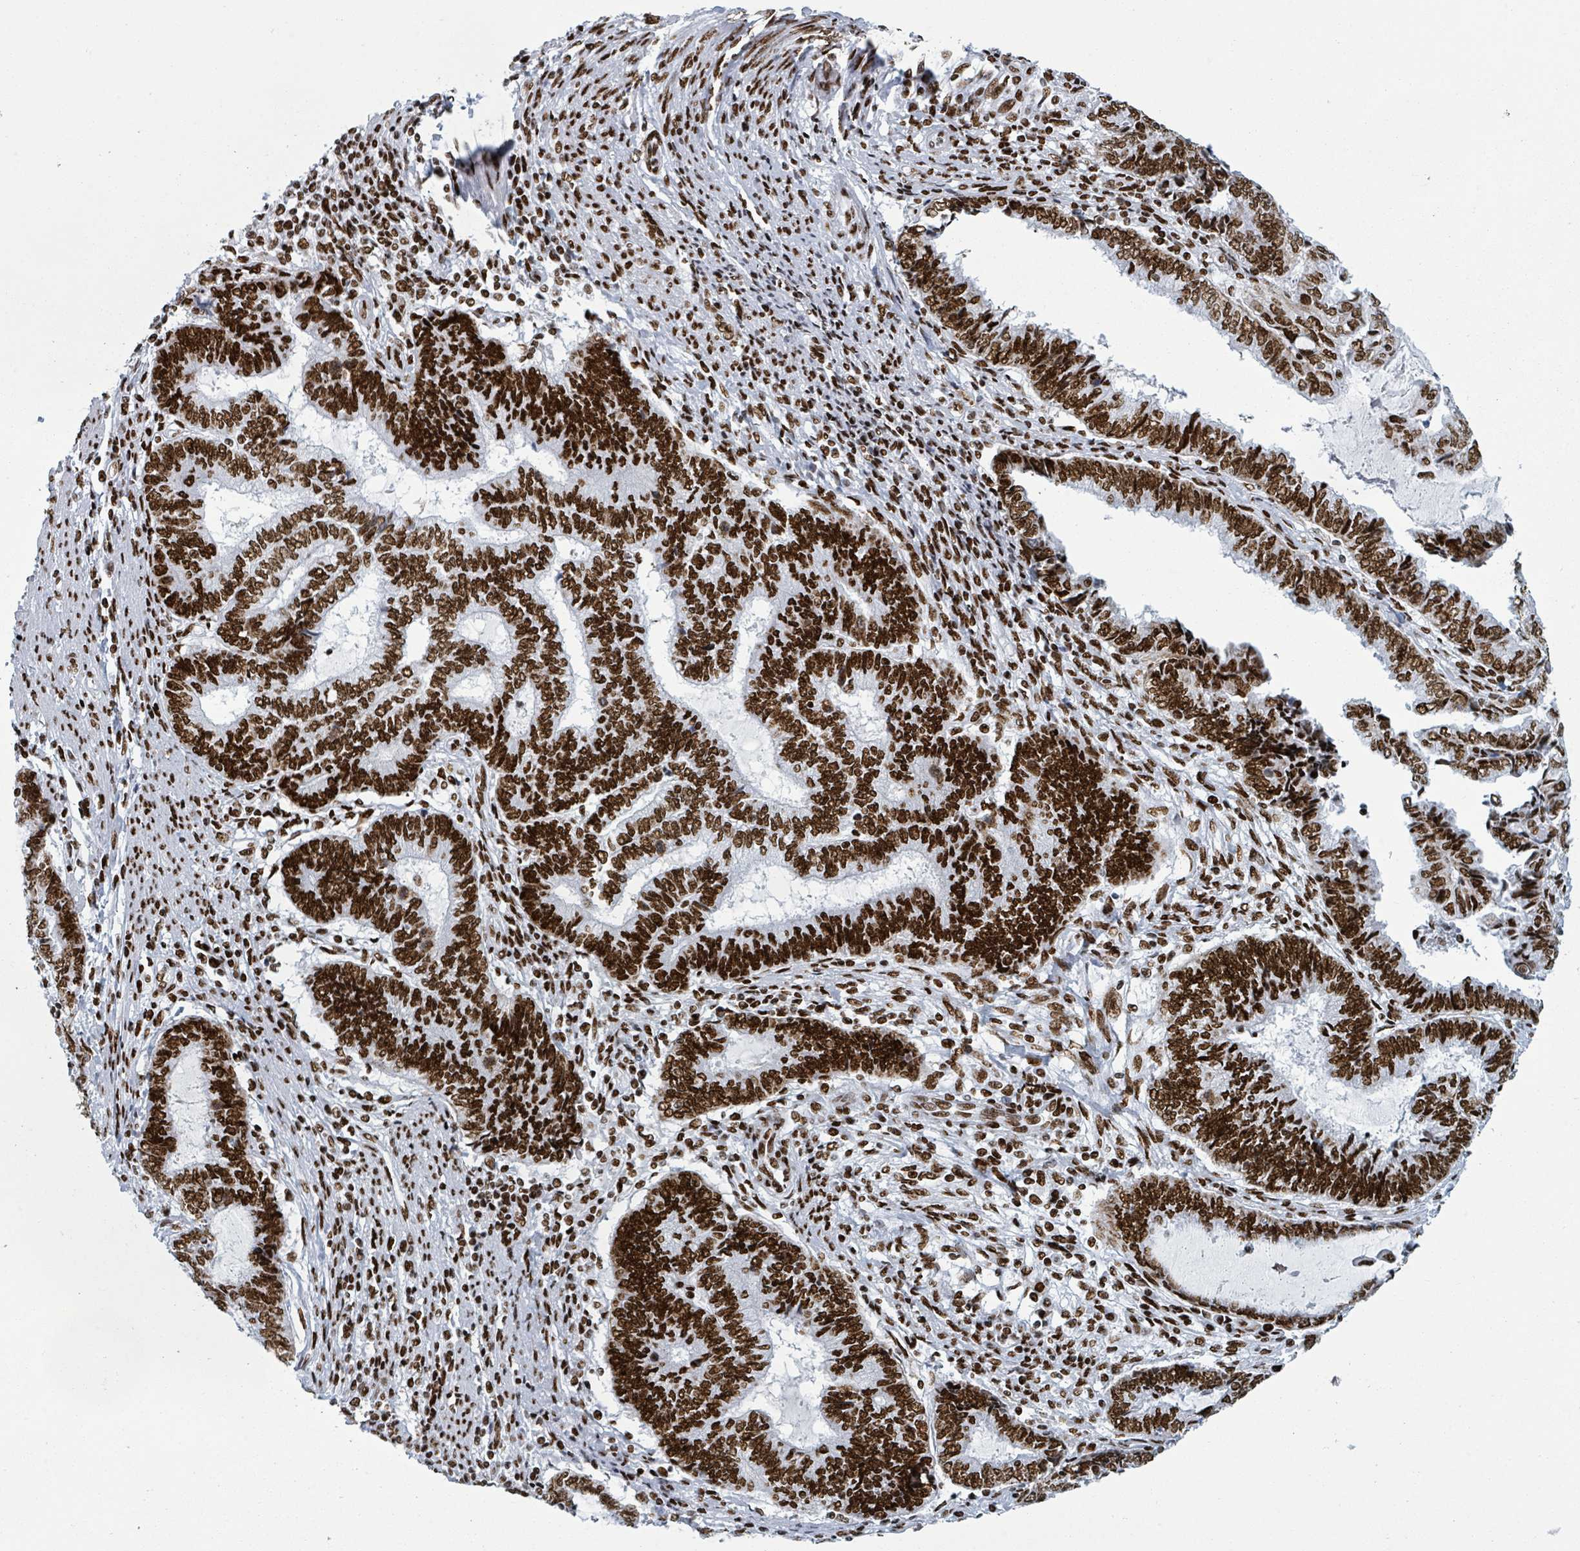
{"staining": {"intensity": "strong", "quantity": ">75%", "location": "nuclear"}, "tissue": "endometrial cancer", "cell_type": "Tumor cells", "image_type": "cancer", "snomed": [{"axis": "morphology", "description": "Adenocarcinoma, NOS"}, {"axis": "topography", "description": "Uterus"}, {"axis": "topography", "description": "Endometrium"}], "caption": "Human adenocarcinoma (endometrial) stained with a protein marker demonstrates strong staining in tumor cells.", "gene": "DHX16", "patient": {"sex": "female", "age": 70}}